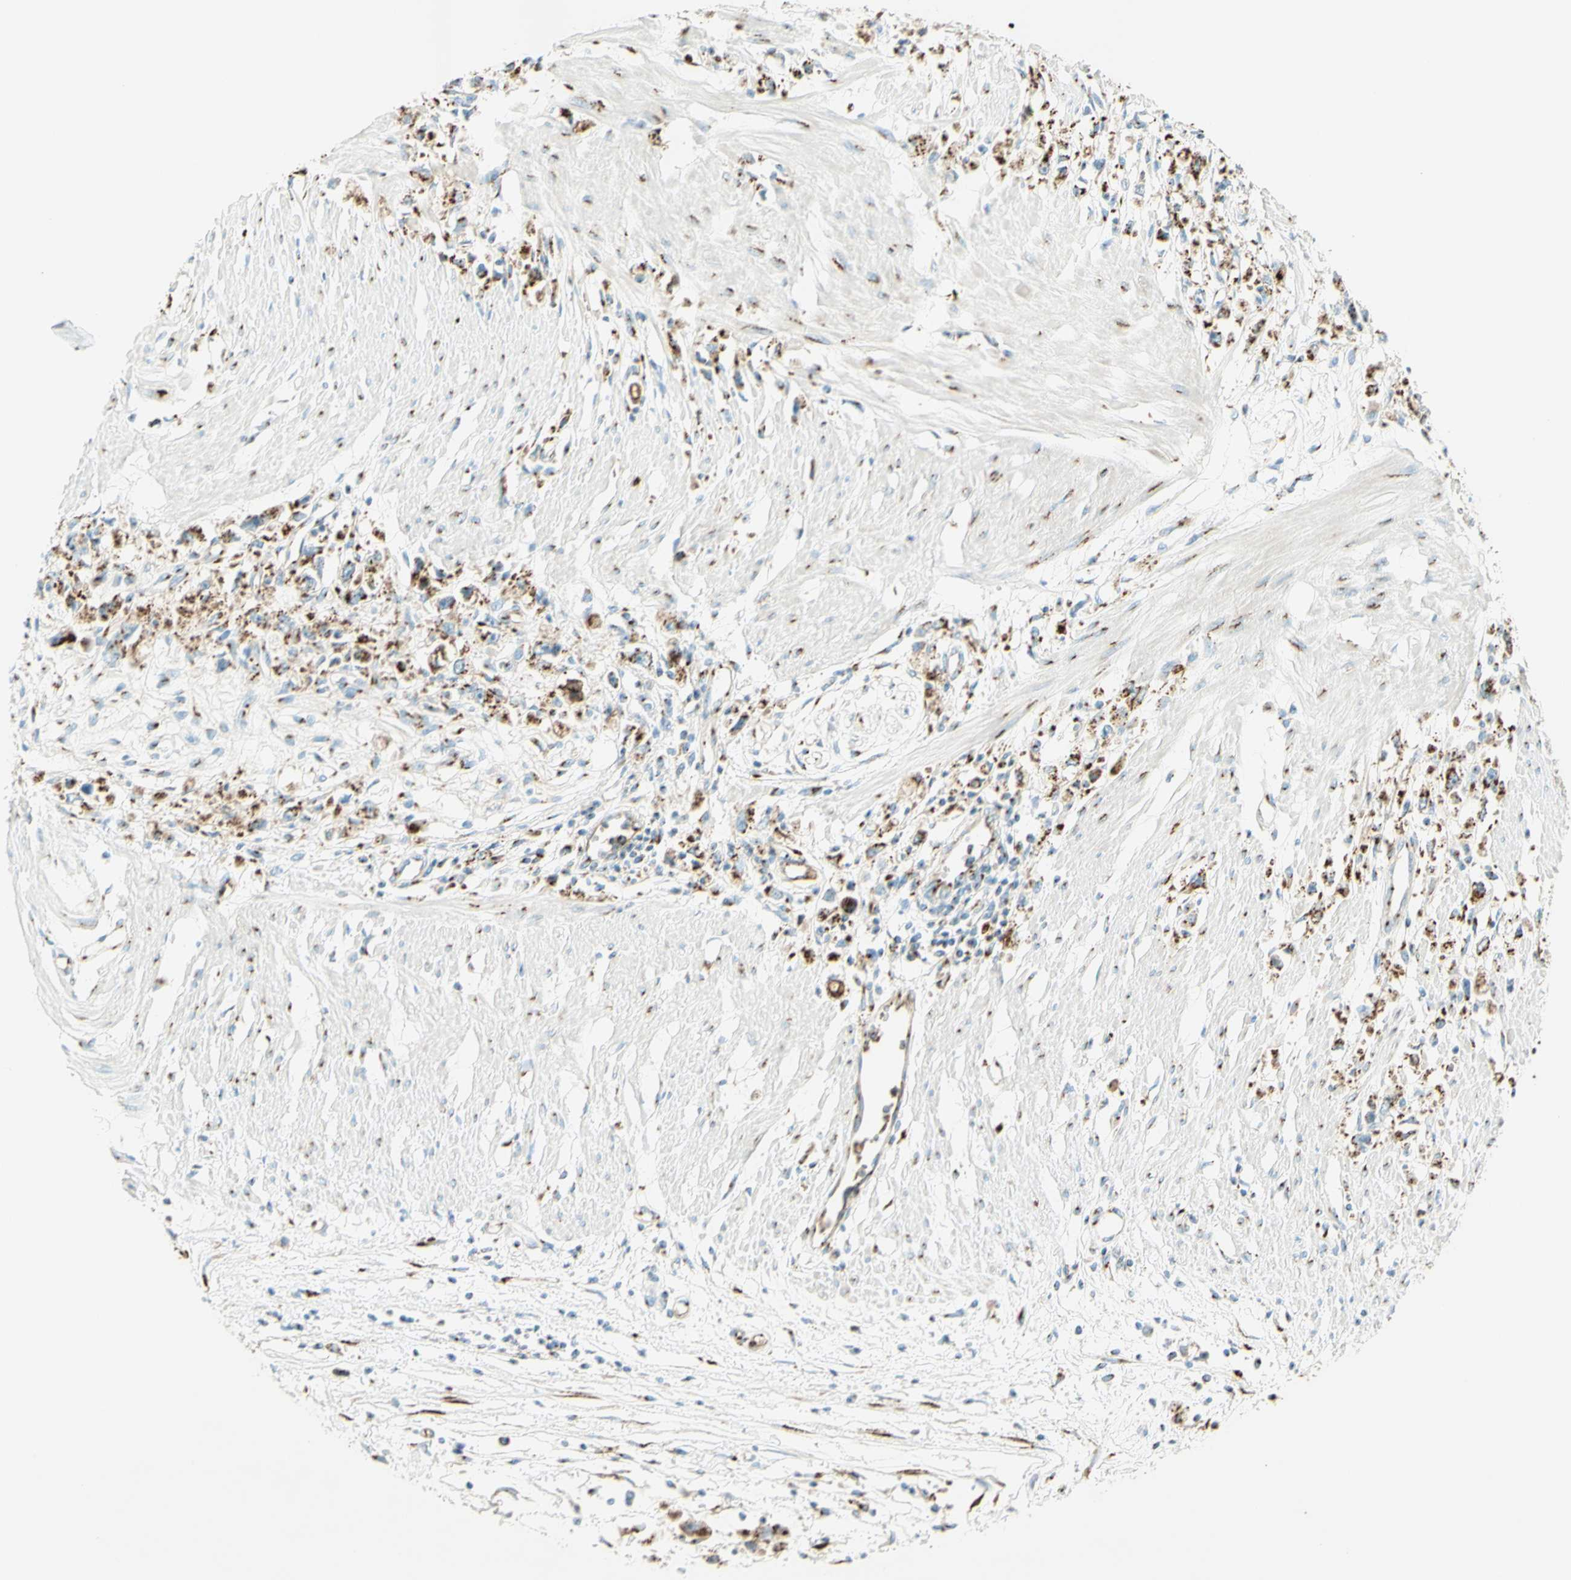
{"staining": {"intensity": "strong", "quantity": ">75%", "location": "cytoplasmic/membranous"}, "tissue": "stomach cancer", "cell_type": "Tumor cells", "image_type": "cancer", "snomed": [{"axis": "morphology", "description": "Adenocarcinoma, NOS"}, {"axis": "topography", "description": "Stomach"}], "caption": "A photomicrograph of human stomach cancer stained for a protein shows strong cytoplasmic/membranous brown staining in tumor cells.", "gene": "GOLGB1", "patient": {"sex": "female", "age": 59}}